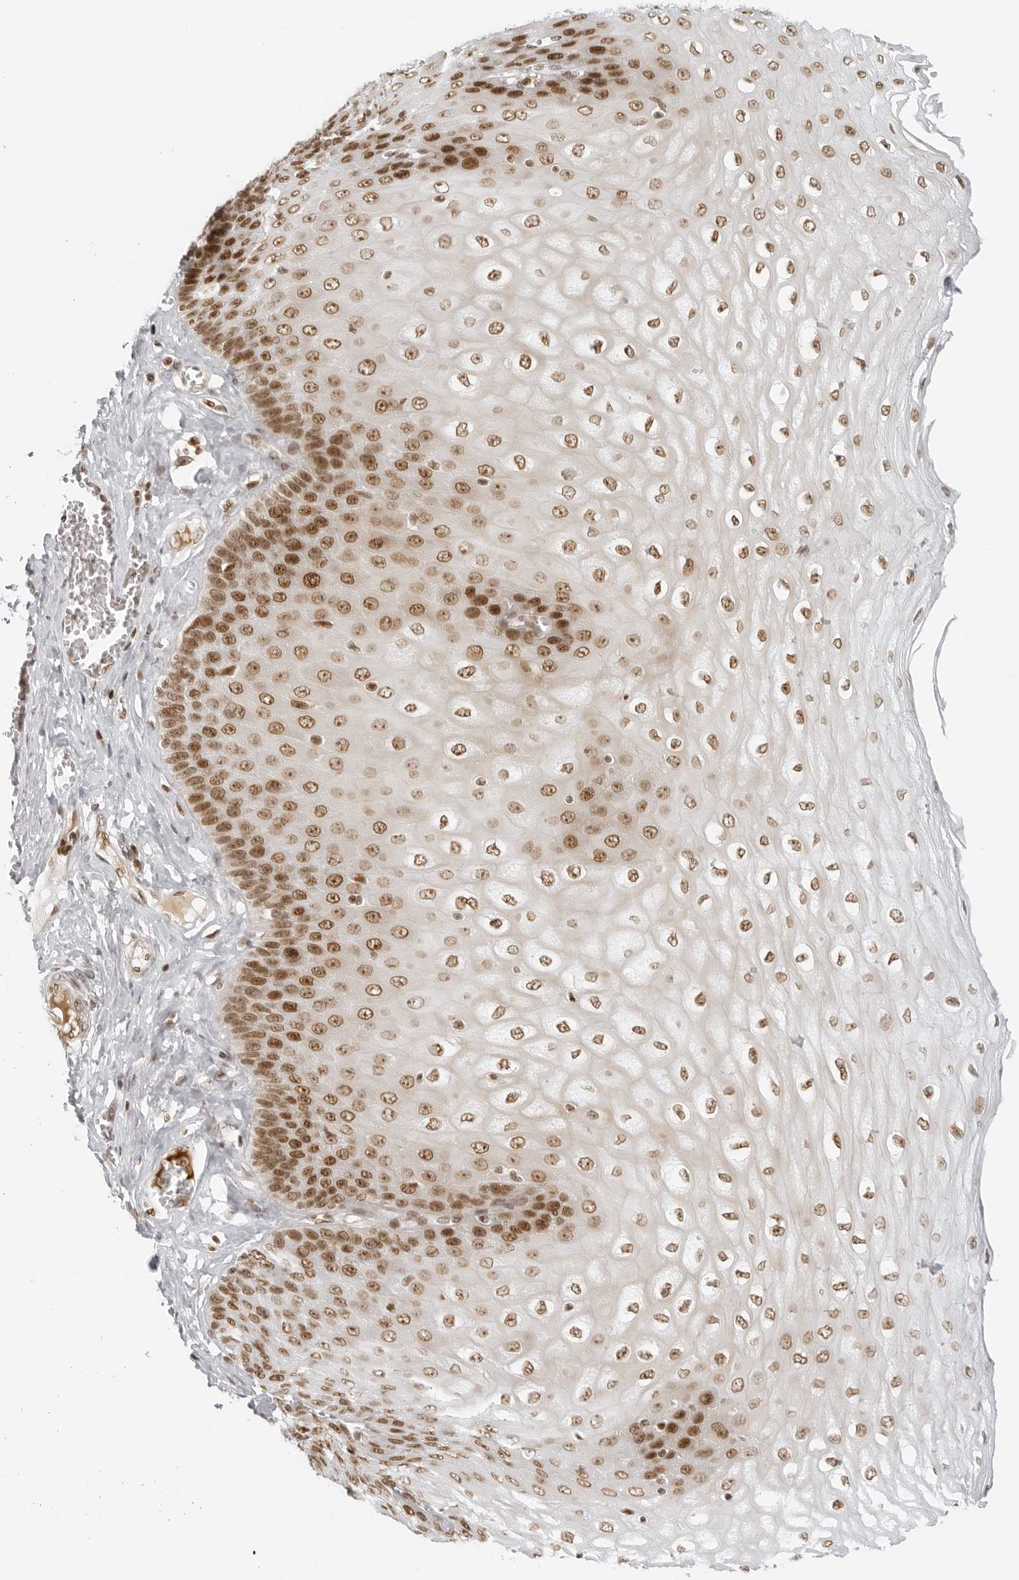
{"staining": {"intensity": "strong", "quantity": ">75%", "location": "nuclear"}, "tissue": "esophagus", "cell_type": "Squamous epithelial cells", "image_type": "normal", "snomed": [{"axis": "morphology", "description": "Normal tissue, NOS"}, {"axis": "topography", "description": "Esophagus"}], "caption": "Normal esophagus demonstrates strong nuclear positivity in about >75% of squamous epithelial cells, visualized by immunohistochemistry.", "gene": "RCC1", "patient": {"sex": "male", "age": 60}}